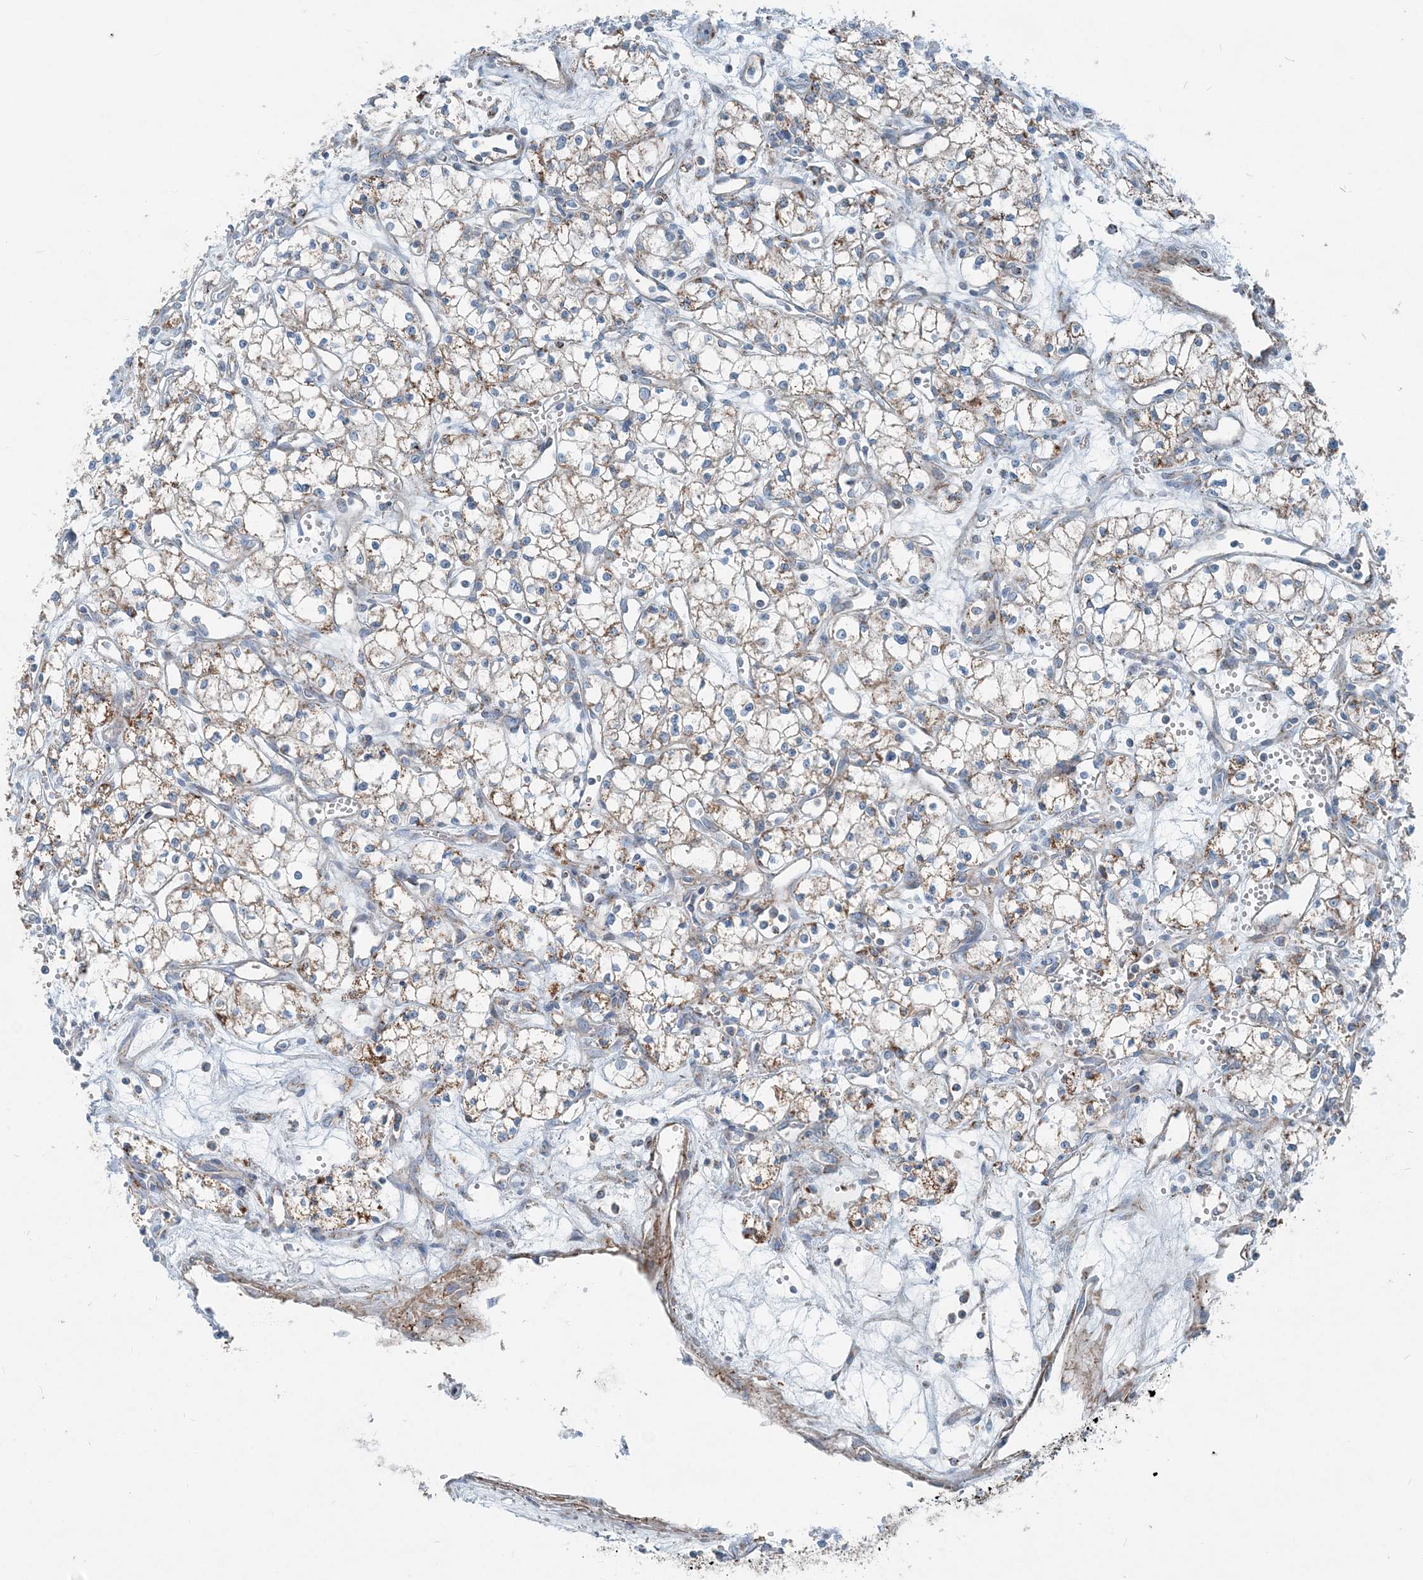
{"staining": {"intensity": "moderate", "quantity": ">75%", "location": "cytoplasmic/membranous"}, "tissue": "renal cancer", "cell_type": "Tumor cells", "image_type": "cancer", "snomed": [{"axis": "morphology", "description": "Adenocarcinoma, NOS"}, {"axis": "topography", "description": "Kidney"}], "caption": "A histopathology image showing moderate cytoplasmic/membranous positivity in approximately >75% of tumor cells in renal cancer (adenocarcinoma), as visualized by brown immunohistochemical staining.", "gene": "INTU", "patient": {"sex": "male", "age": 59}}